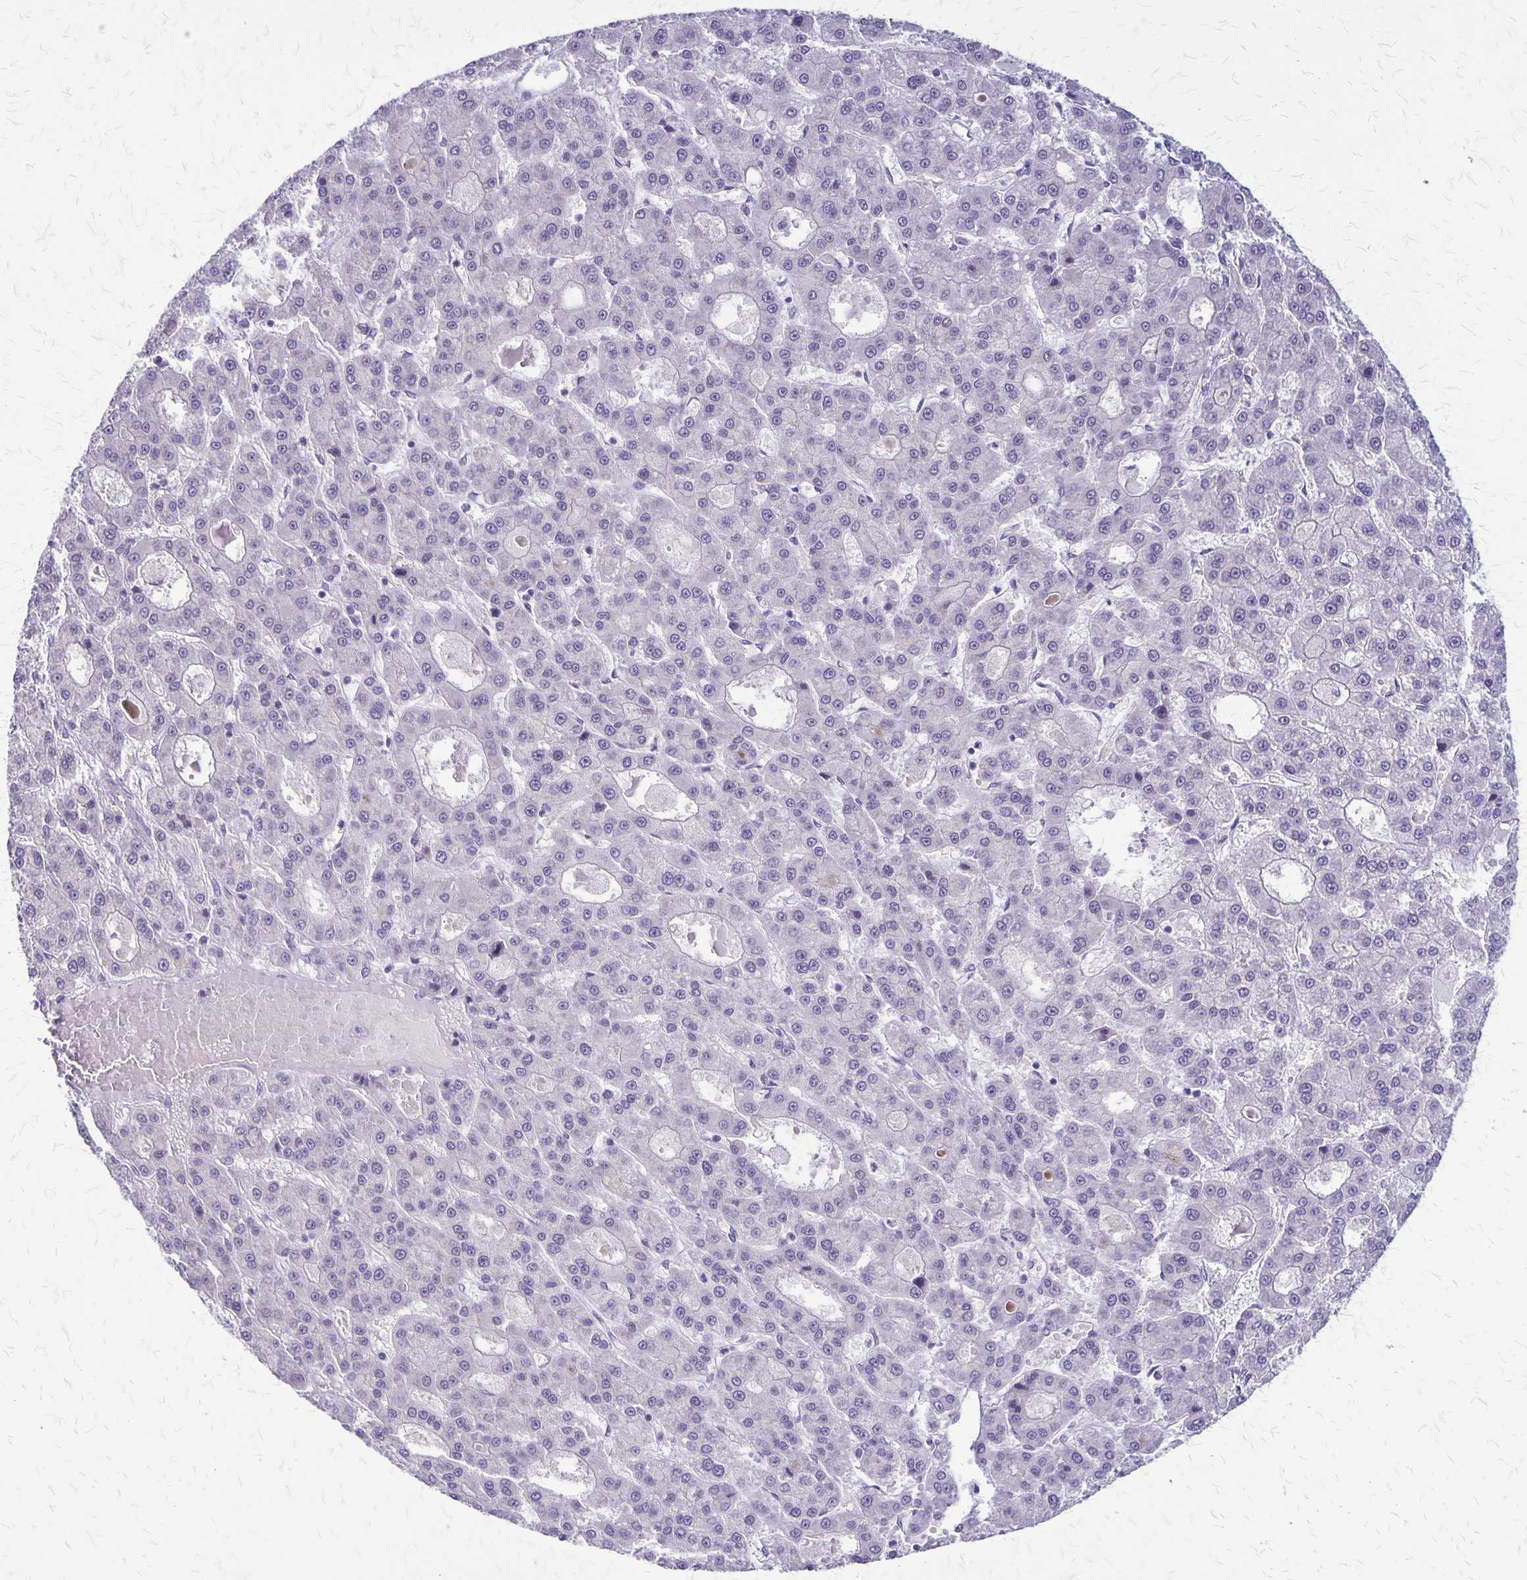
{"staining": {"intensity": "negative", "quantity": "none", "location": "none"}, "tissue": "liver cancer", "cell_type": "Tumor cells", "image_type": "cancer", "snomed": [{"axis": "morphology", "description": "Carcinoma, Hepatocellular, NOS"}, {"axis": "topography", "description": "Liver"}], "caption": "Histopathology image shows no significant protein expression in tumor cells of liver hepatocellular carcinoma.", "gene": "PLXNB3", "patient": {"sex": "male", "age": 70}}